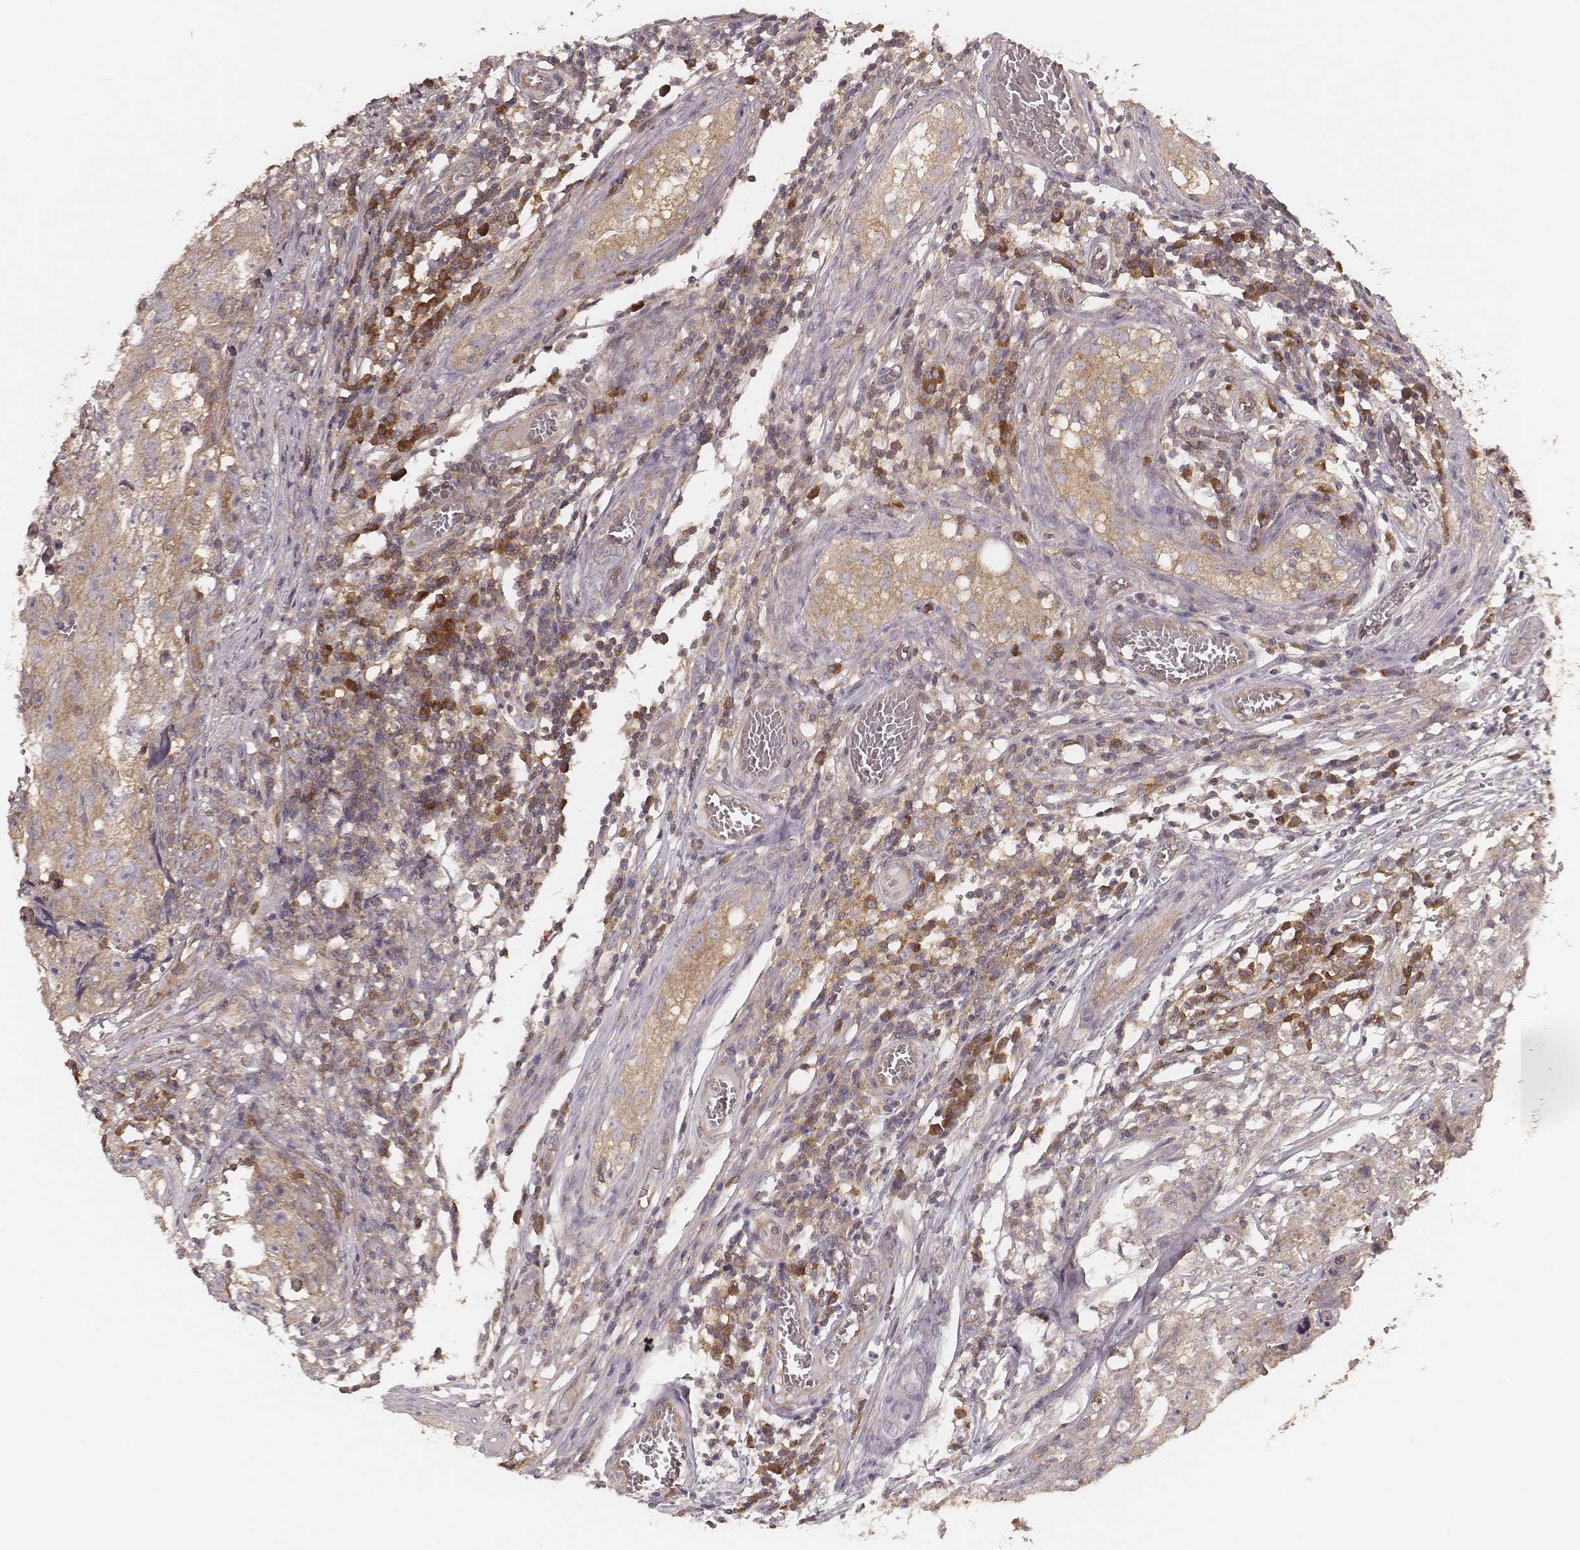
{"staining": {"intensity": "weak", "quantity": ">75%", "location": "cytoplasmic/membranous"}, "tissue": "testis cancer", "cell_type": "Tumor cells", "image_type": "cancer", "snomed": [{"axis": "morphology", "description": "Carcinoma, Embryonal, NOS"}, {"axis": "topography", "description": "Testis"}], "caption": "Protein expression analysis of human testis embryonal carcinoma reveals weak cytoplasmic/membranous expression in about >75% of tumor cells. (DAB = brown stain, brightfield microscopy at high magnification).", "gene": "CARS1", "patient": {"sex": "male", "age": 36}}